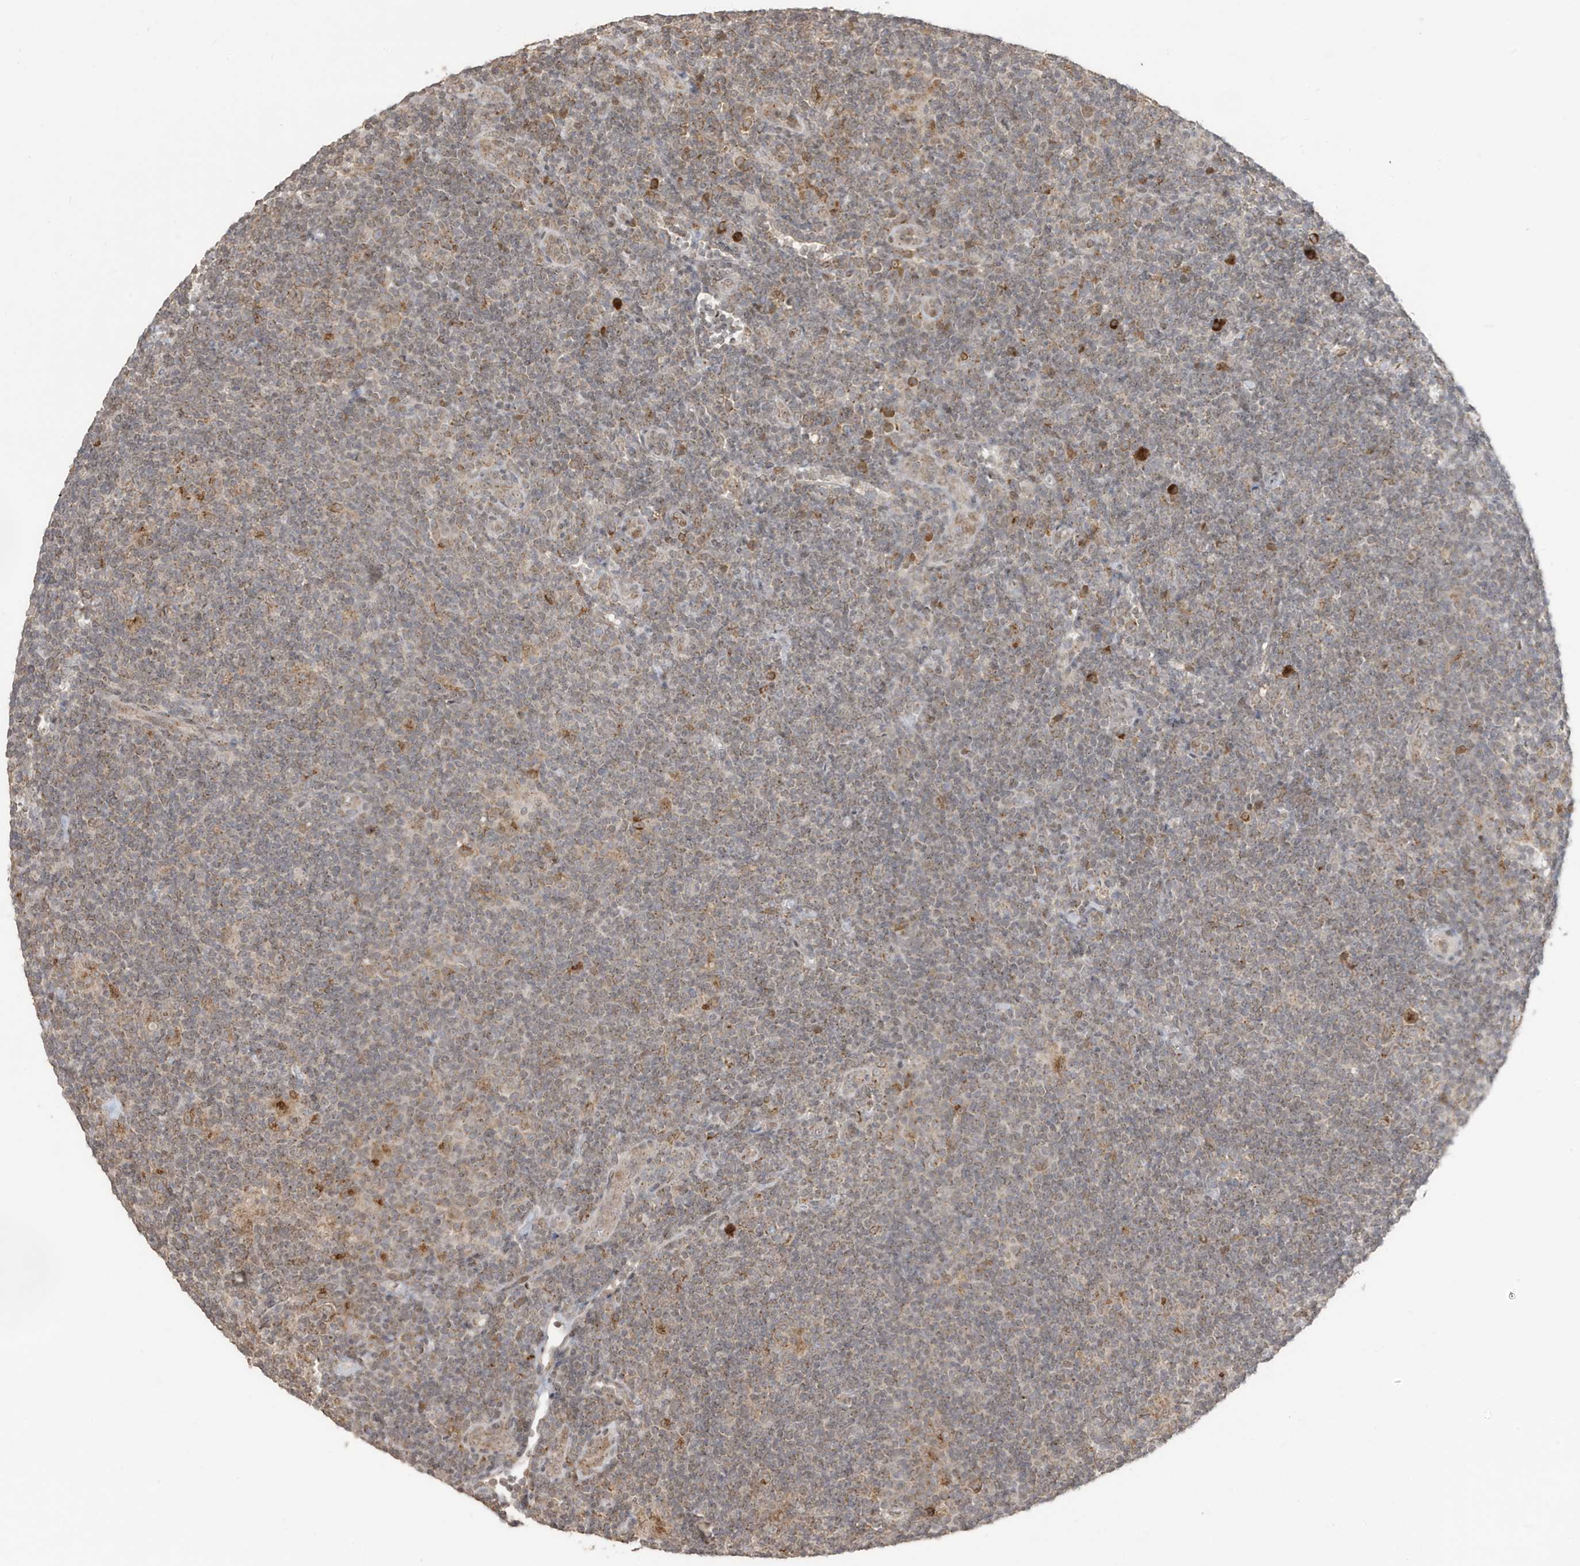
{"staining": {"intensity": "weak", "quantity": "25%-75%", "location": "cytoplasmic/membranous,nuclear"}, "tissue": "lymphoma", "cell_type": "Tumor cells", "image_type": "cancer", "snomed": [{"axis": "morphology", "description": "Hodgkin's disease, NOS"}, {"axis": "topography", "description": "Lymph node"}], "caption": "Immunohistochemical staining of Hodgkin's disease shows weak cytoplasmic/membranous and nuclear protein positivity in approximately 25%-75% of tumor cells. The protein of interest is stained brown, and the nuclei are stained in blue (DAB IHC with brightfield microscopy, high magnification).", "gene": "RER1", "patient": {"sex": "female", "age": 57}}